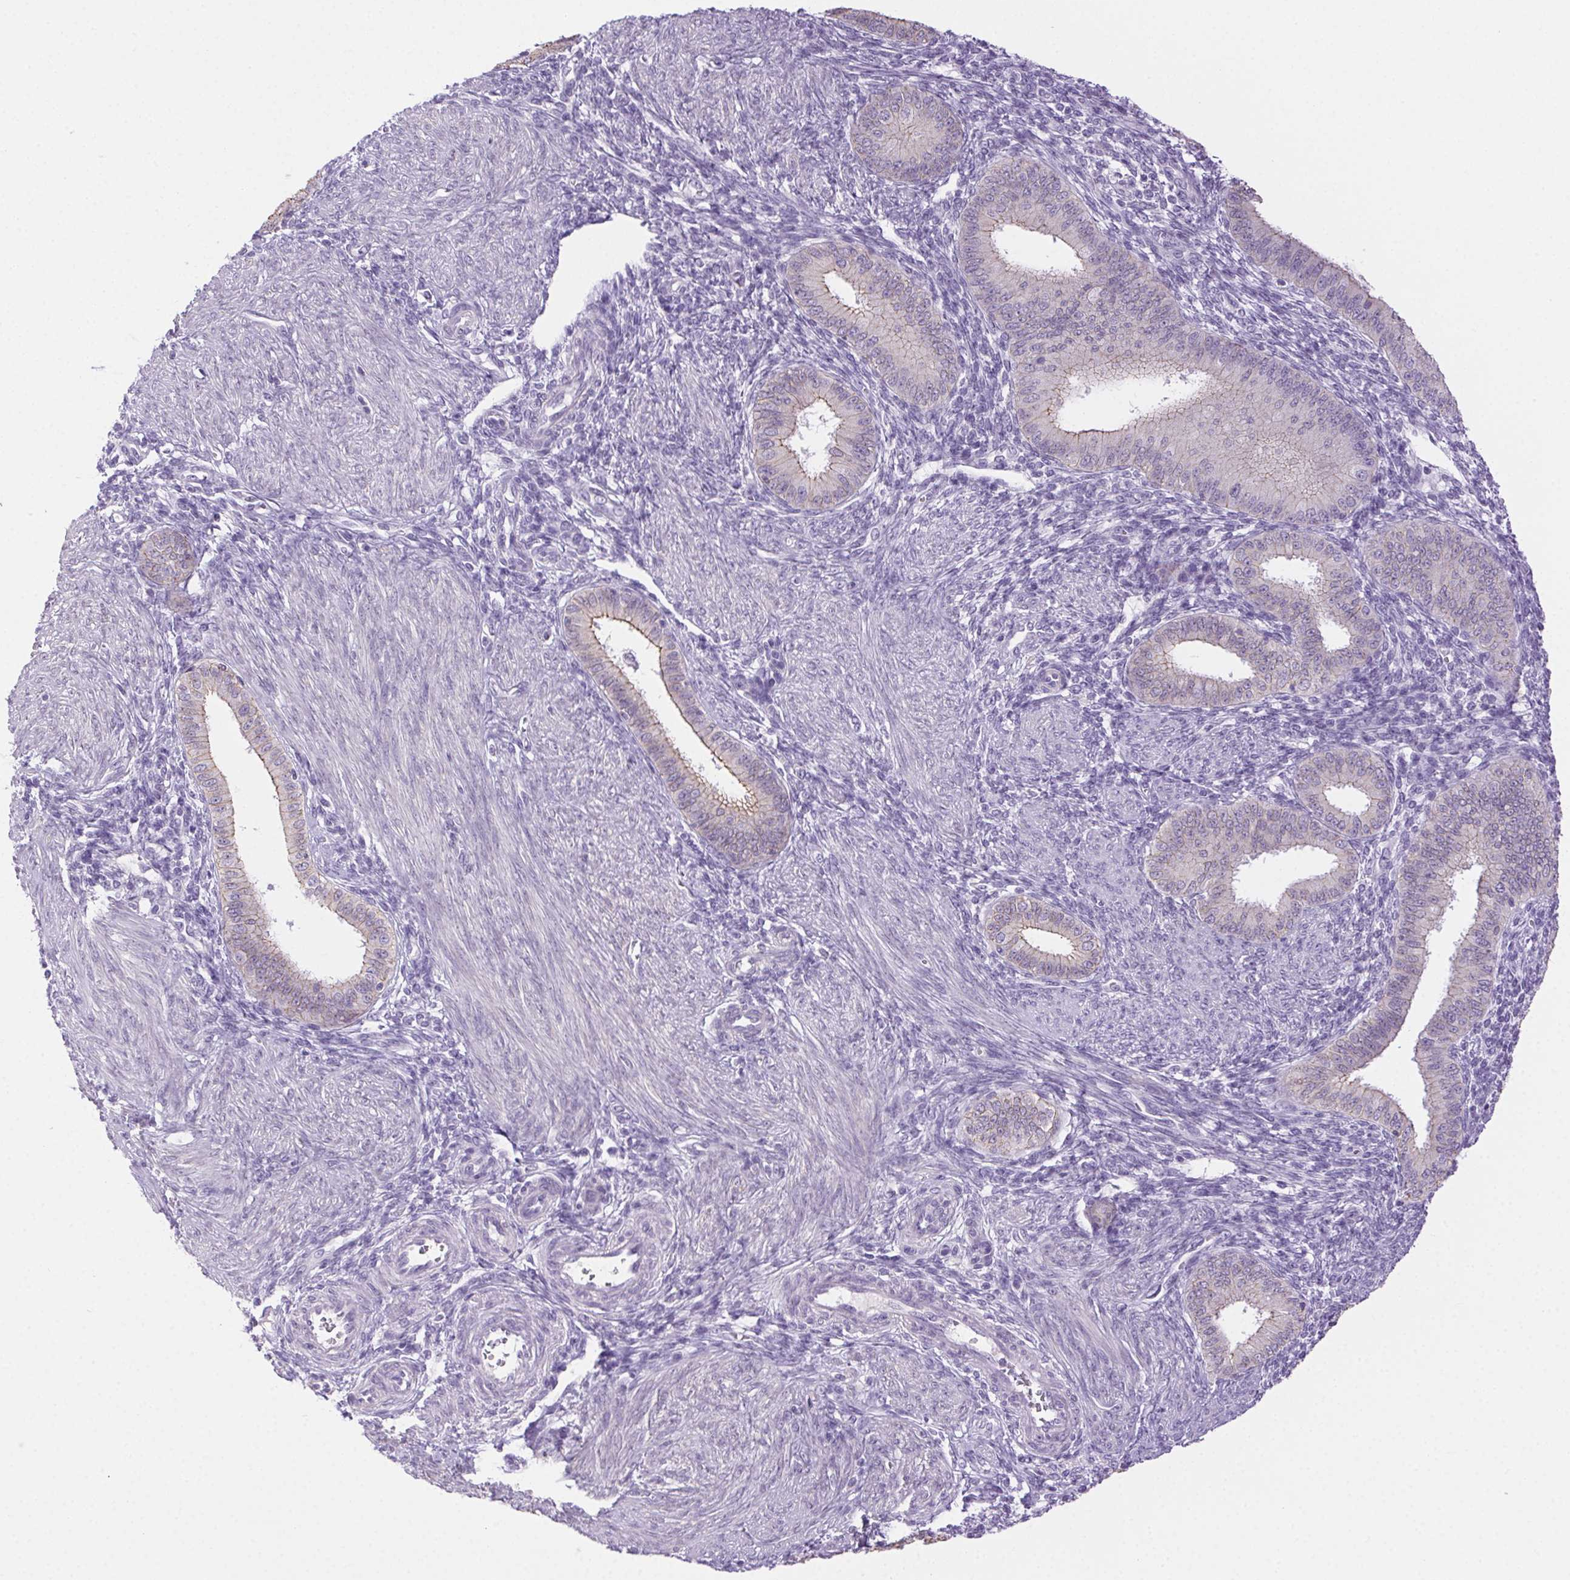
{"staining": {"intensity": "negative", "quantity": "none", "location": "none"}, "tissue": "endometrium", "cell_type": "Cells in endometrial stroma", "image_type": "normal", "snomed": [{"axis": "morphology", "description": "Normal tissue, NOS"}, {"axis": "topography", "description": "Endometrium"}], "caption": "DAB (3,3'-diaminobenzidine) immunohistochemical staining of normal endometrium displays no significant expression in cells in endometrial stroma.", "gene": "CLDN10", "patient": {"sex": "female", "age": 39}}